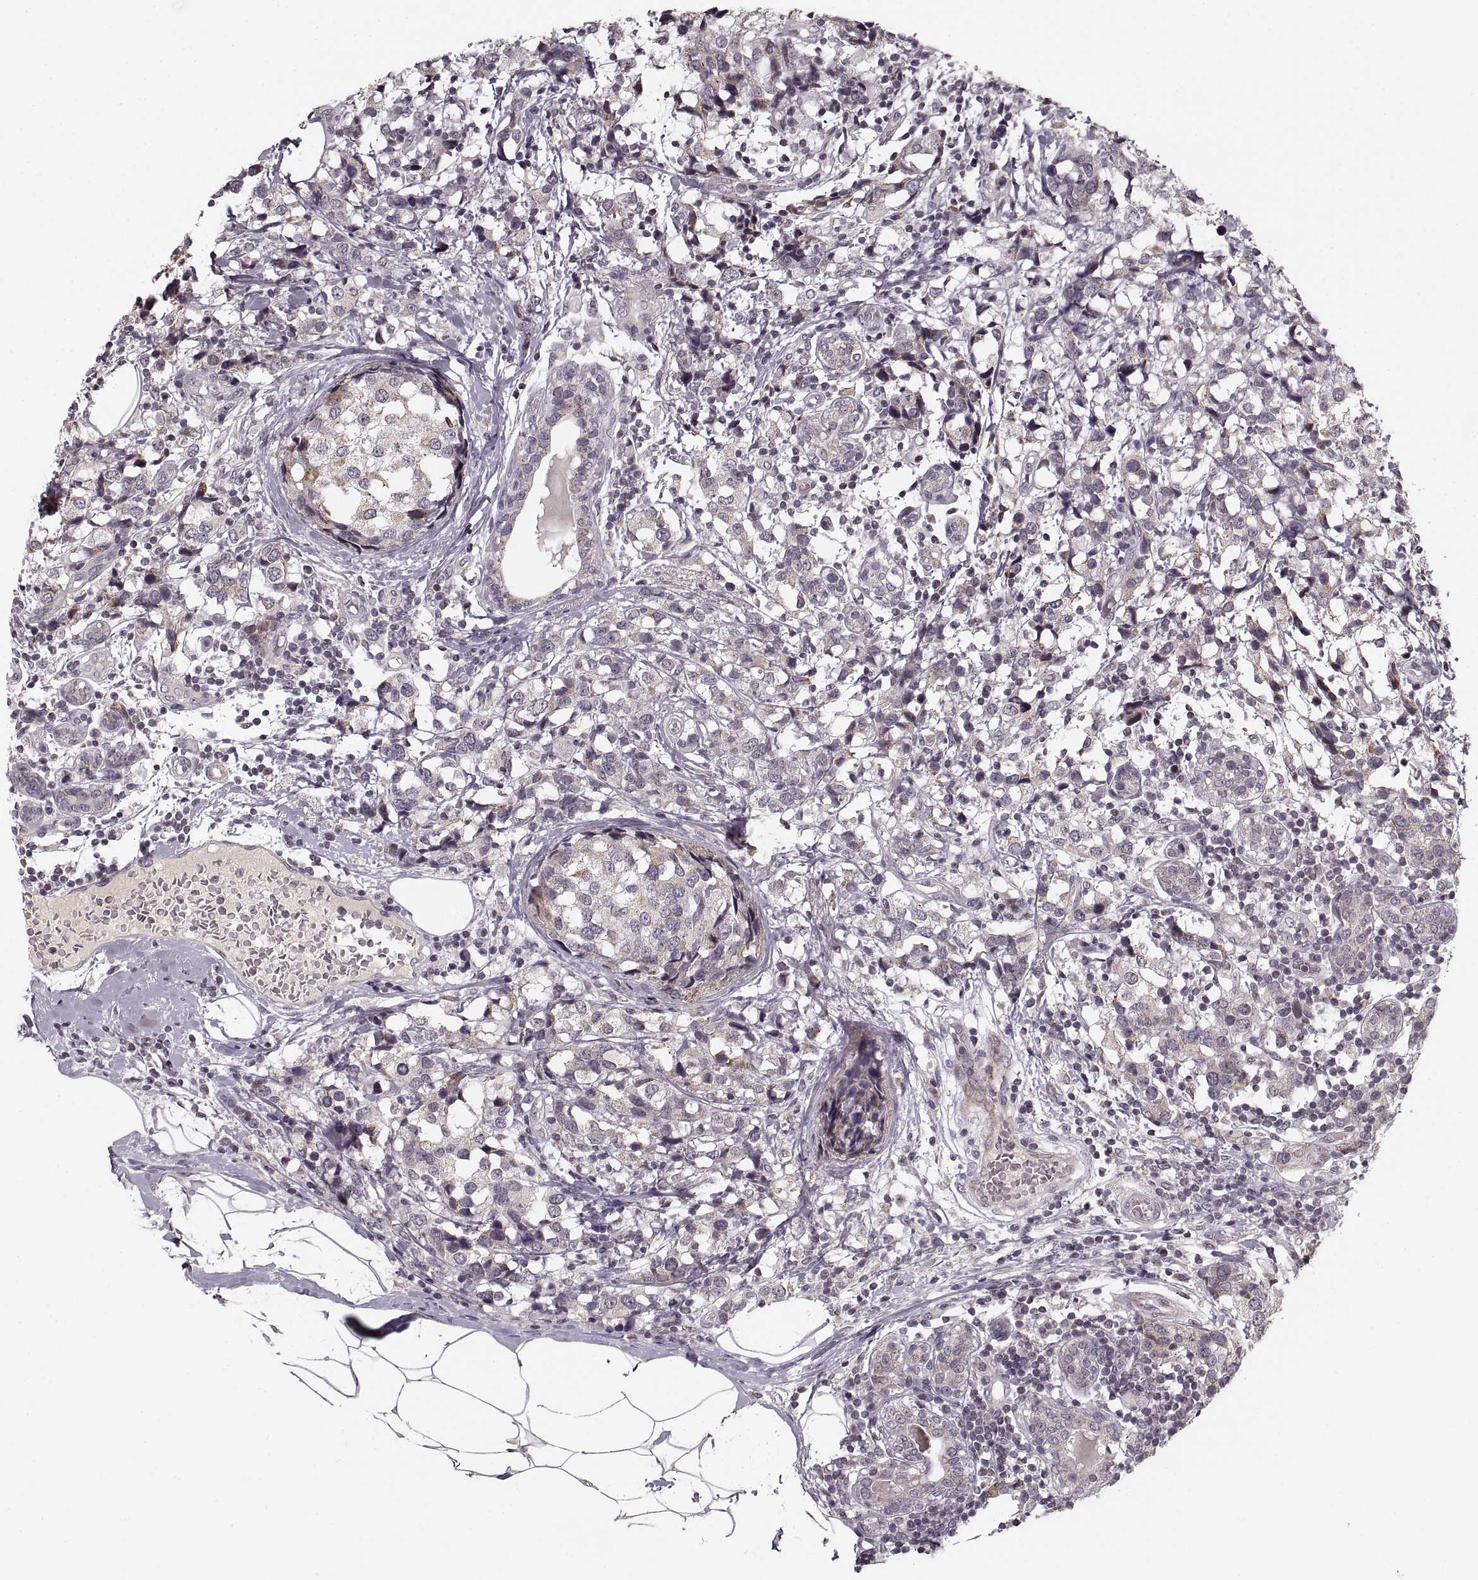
{"staining": {"intensity": "negative", "quantity": "none", "location": "none"}, "tissue": "breast cancer", "cell_type": "Tumor cells", "image_type": "cancer", "snomed": [{"axis": "morphology", "description": "Lobular carcinoma"}, {"axis": "topography", "description": "Breast"}], "caption": "Immunohistochemistry (IHC) of human breast cancer (lobular carcinoma) demonstrates no staining in tumor cells.", "gene": "ASIC3", "patient": {"sex": "female", "age": 59}}